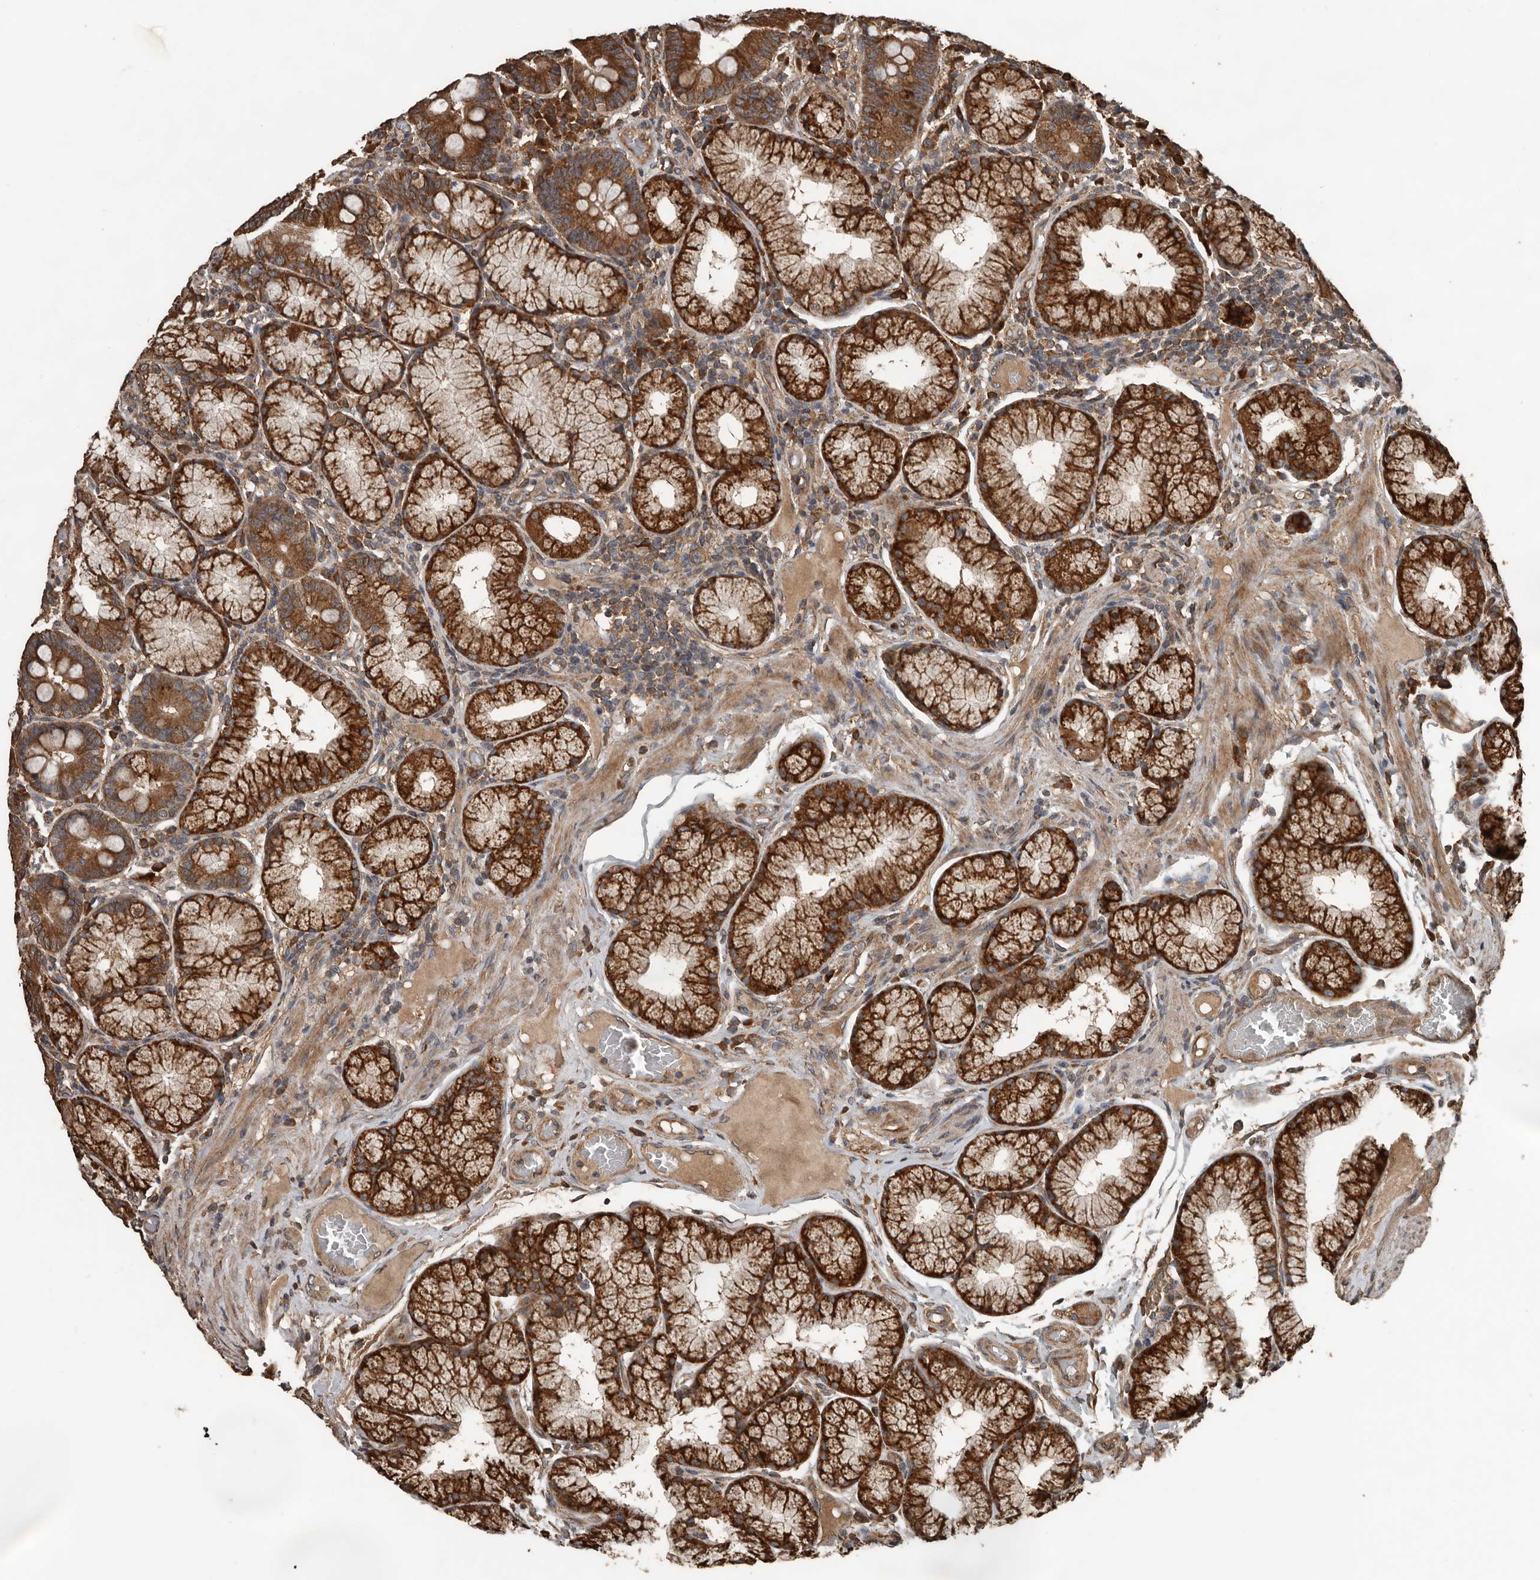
{"staining": {"intensity": "strong", "quantity": ">75%", "location": "cytoplasmic/membranous"}, "tissue": "duodenum", "cell_type": "Glandular cells", "image_type": "normal", "snomed": [{"axis": "morphology", "description": "Normal tissue, NOS"}, {"axis": "topography", "description": "Duodenum"}], "caption": "Immunohistochemistry (IHC) staining of benign duodenum, which exhibits high levels of strong cytoplasmic/membranous expression in about >75% of glandular cells indicating strong cytoplasmic/membranous protein positivity. The staining was performed using DAB (3,3'-diaminobenzidine) (brown) for protein detection and nuclei were counterstained in hematoxylin (blue).", "gene": "RNF207", "patient": {"sex": "male", "age": 50}}